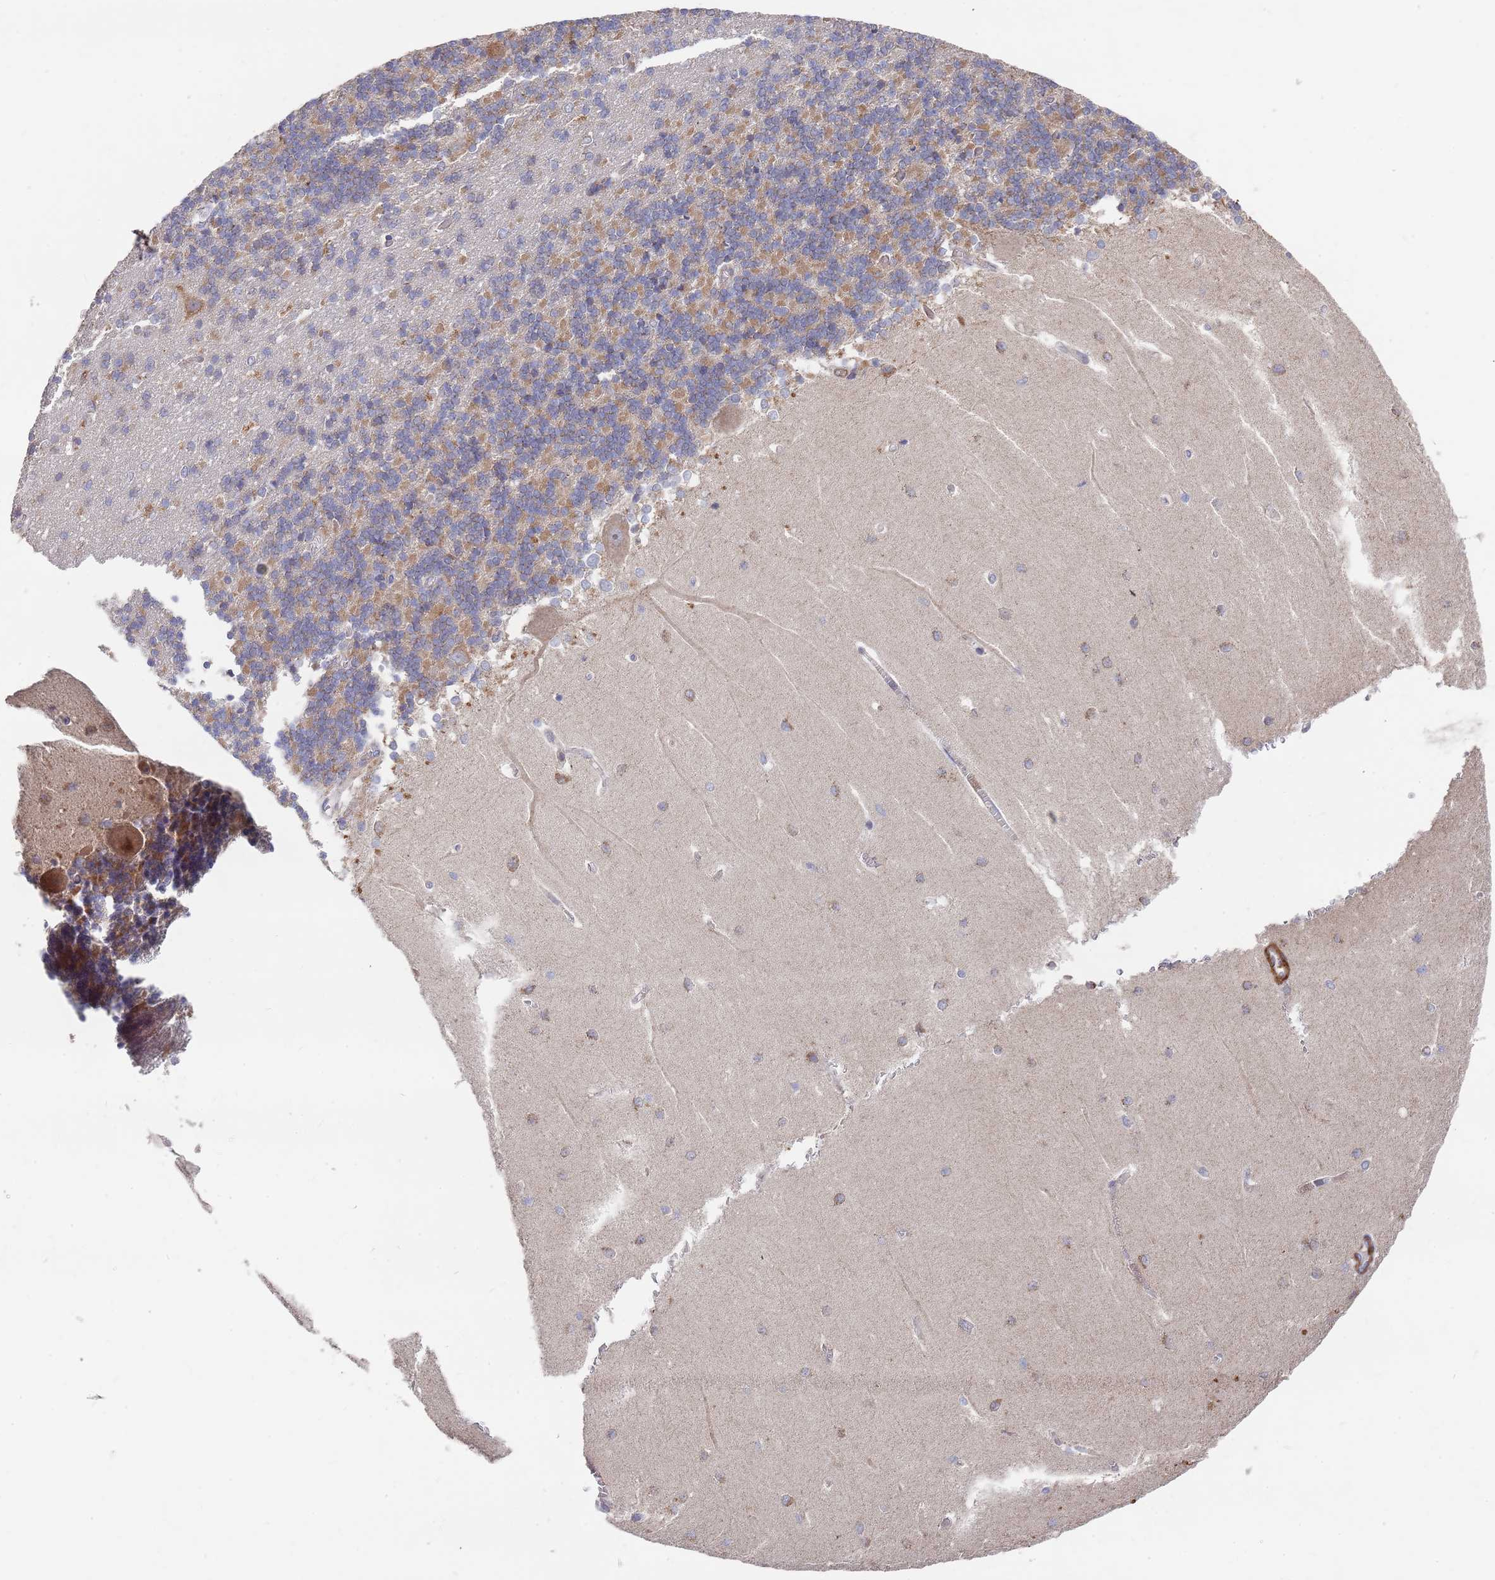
{"staining": {"intensity": "moderate", "quantity": "25%-75%", "location": "cytoplasmic/membranous"}, "tissue": "cerebellum", "cell_type": "Cells in granular layer", "image_type": "normal", "snomed": [{"axis": "morphology", "description": "Normal tissue, NOS"}, {"axis": "topography", "description": "Cerebellum"}], "caption": "DAB (3,3'-diaminobenzidine) immunohistochemical staining of normal cerebellum displays moderate cytoplasmic/membranous protein staining in about 25%-75% of cells in granular layer.", "gene": "WDFY3", "patient": {"sex": "male", "age": 37}}